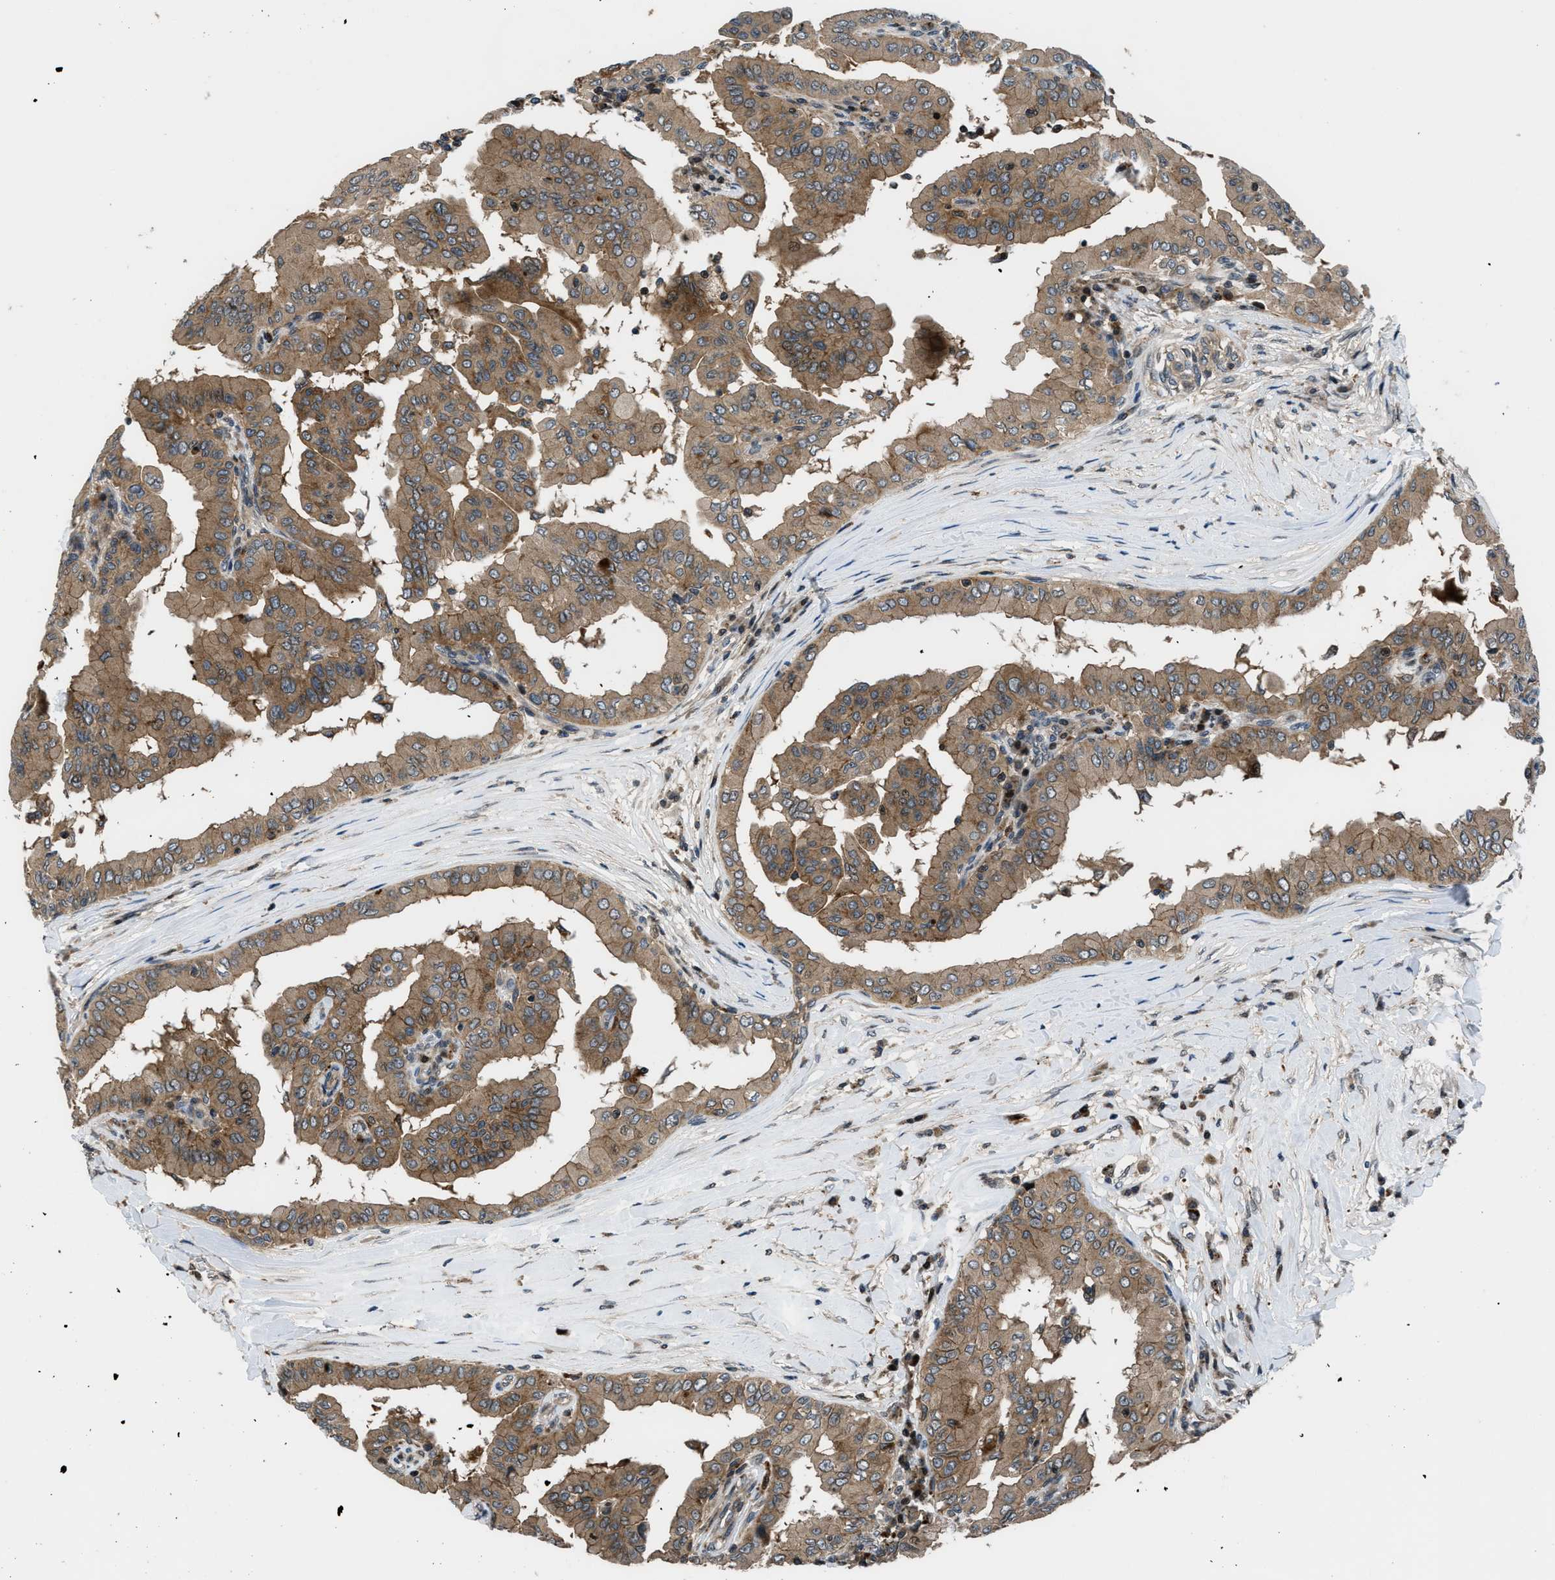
{"staining": {"intensity": "moderate", "quantity": ">75%", "location": "cytoplasmic/membranous"}, "tissue": "thyroid cancer", "cell_type": "Tumor cells", "image_type": "cancer", "snomed": [{"axis": "morphology", "description": "Papillary adenocarcinoma, NOS"}, {"axis": "topography", "description": "Thyroid gland"}], "caption": "Immunohistochemistry photomicrograph of neoplastic tissue: human papillary adenocarcinoma (thyroid) stained using immunohistochemistry (IHC) exhibits medium levels of moderate protein expression localized specifically in the cytoplasmic/membranous of tumor cells, appearing as a cytoplasmic/membranous brown color.", "gene": "CTBS", "patient": {"sex": "male", "age": 33}}